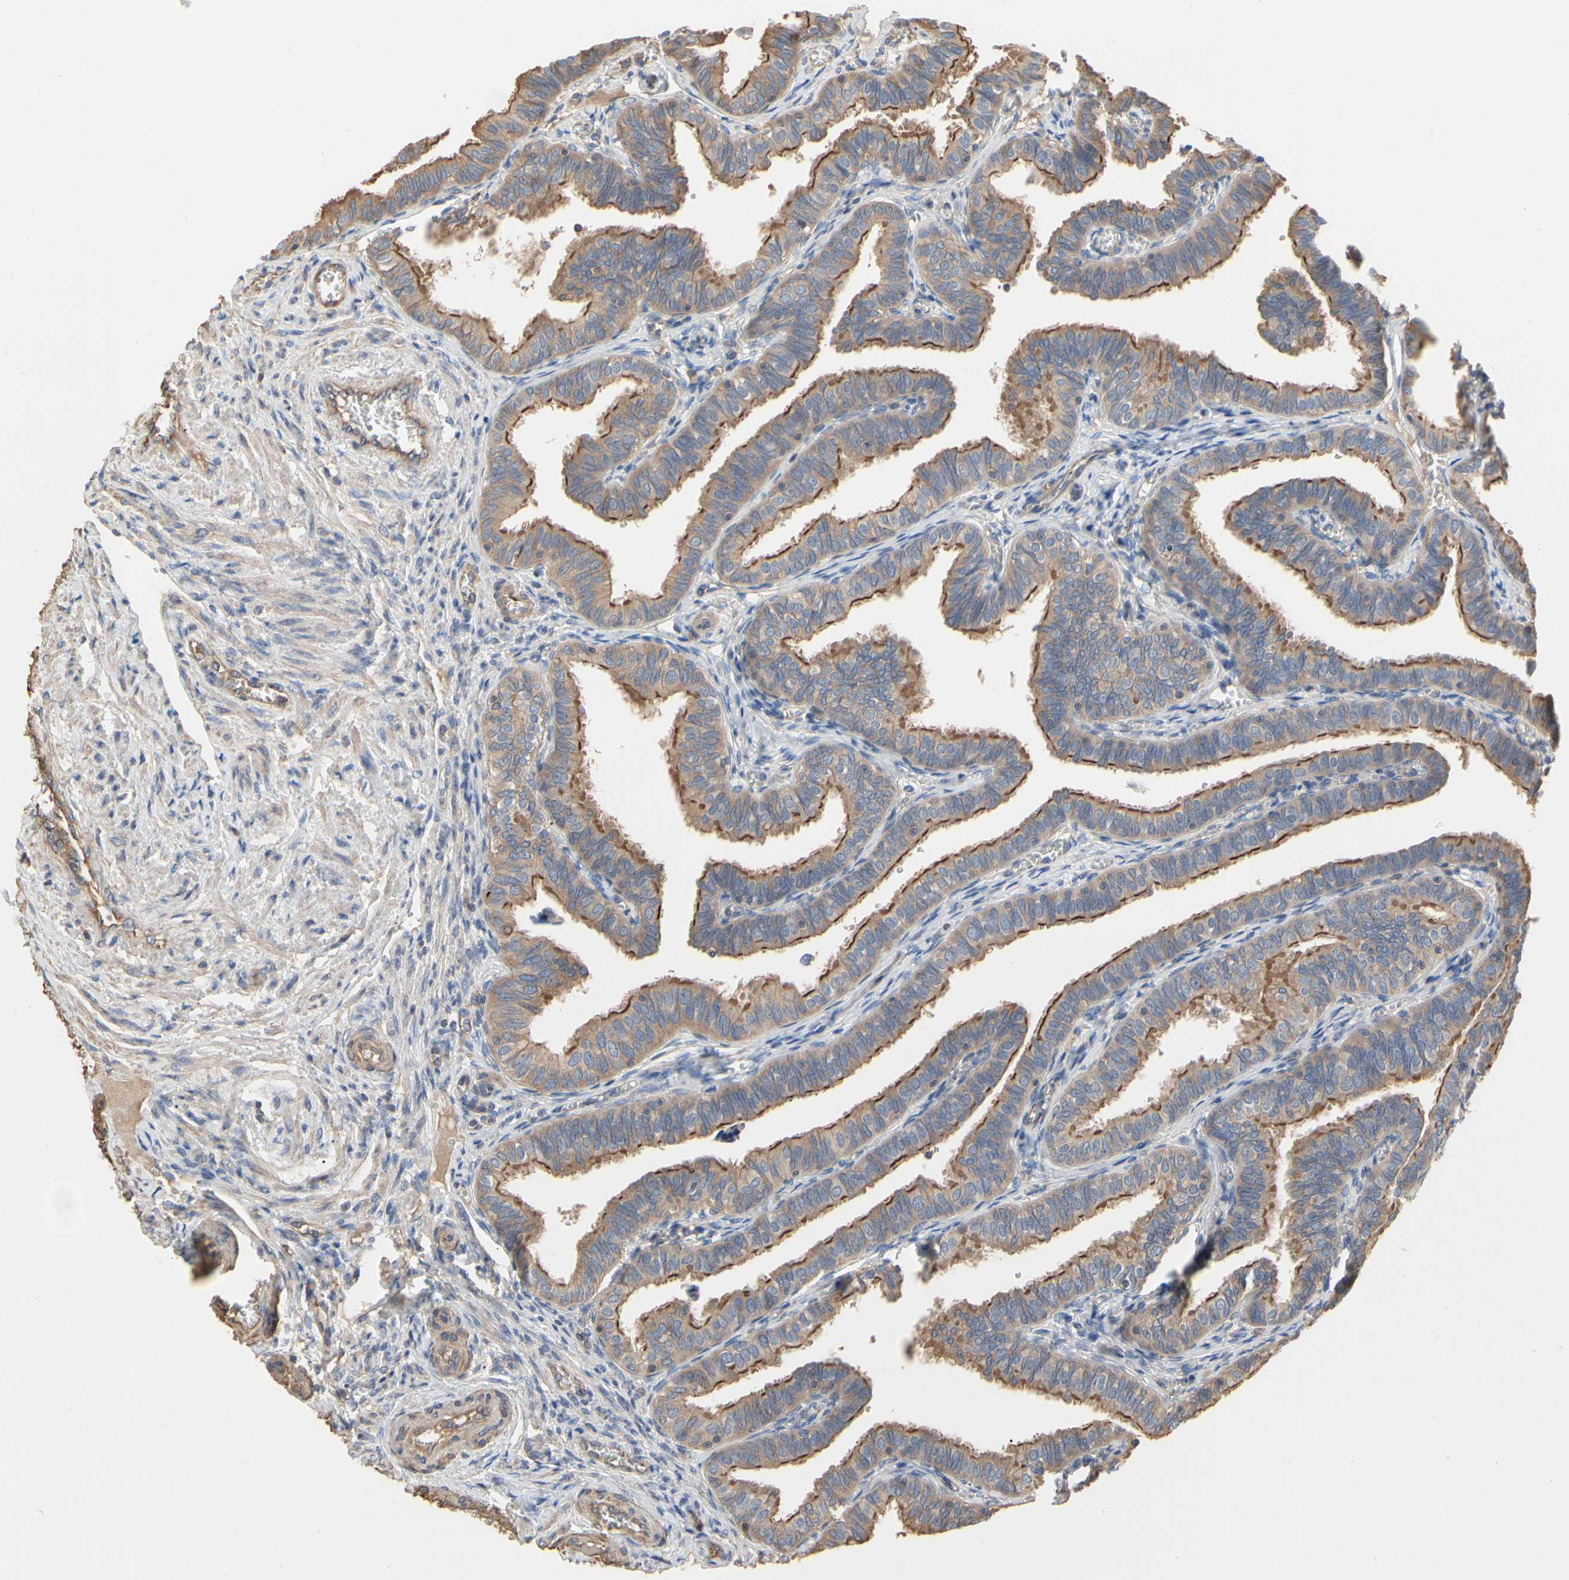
{"staining": {"intensity": "moderate", "quantity": ">75%", "location": "cytoplasmic/membranous"}, "tissue": "fallopian tube", "cell_type": "Glandular cells", "image_type": "normal", "snomed": [{"axis": "morphology", "description": "Normal tissue, NOS"}, {"axis": "topography", "description": "Fallopian tube"}], "caption": "Human fallopian tube stained with a brown dye shows moderate cytoplasmic/membranous positive staining in approximately >75% of glandular cells.", "gene": "PDZK1", "patient": {"sex": "female", "age": 46}}